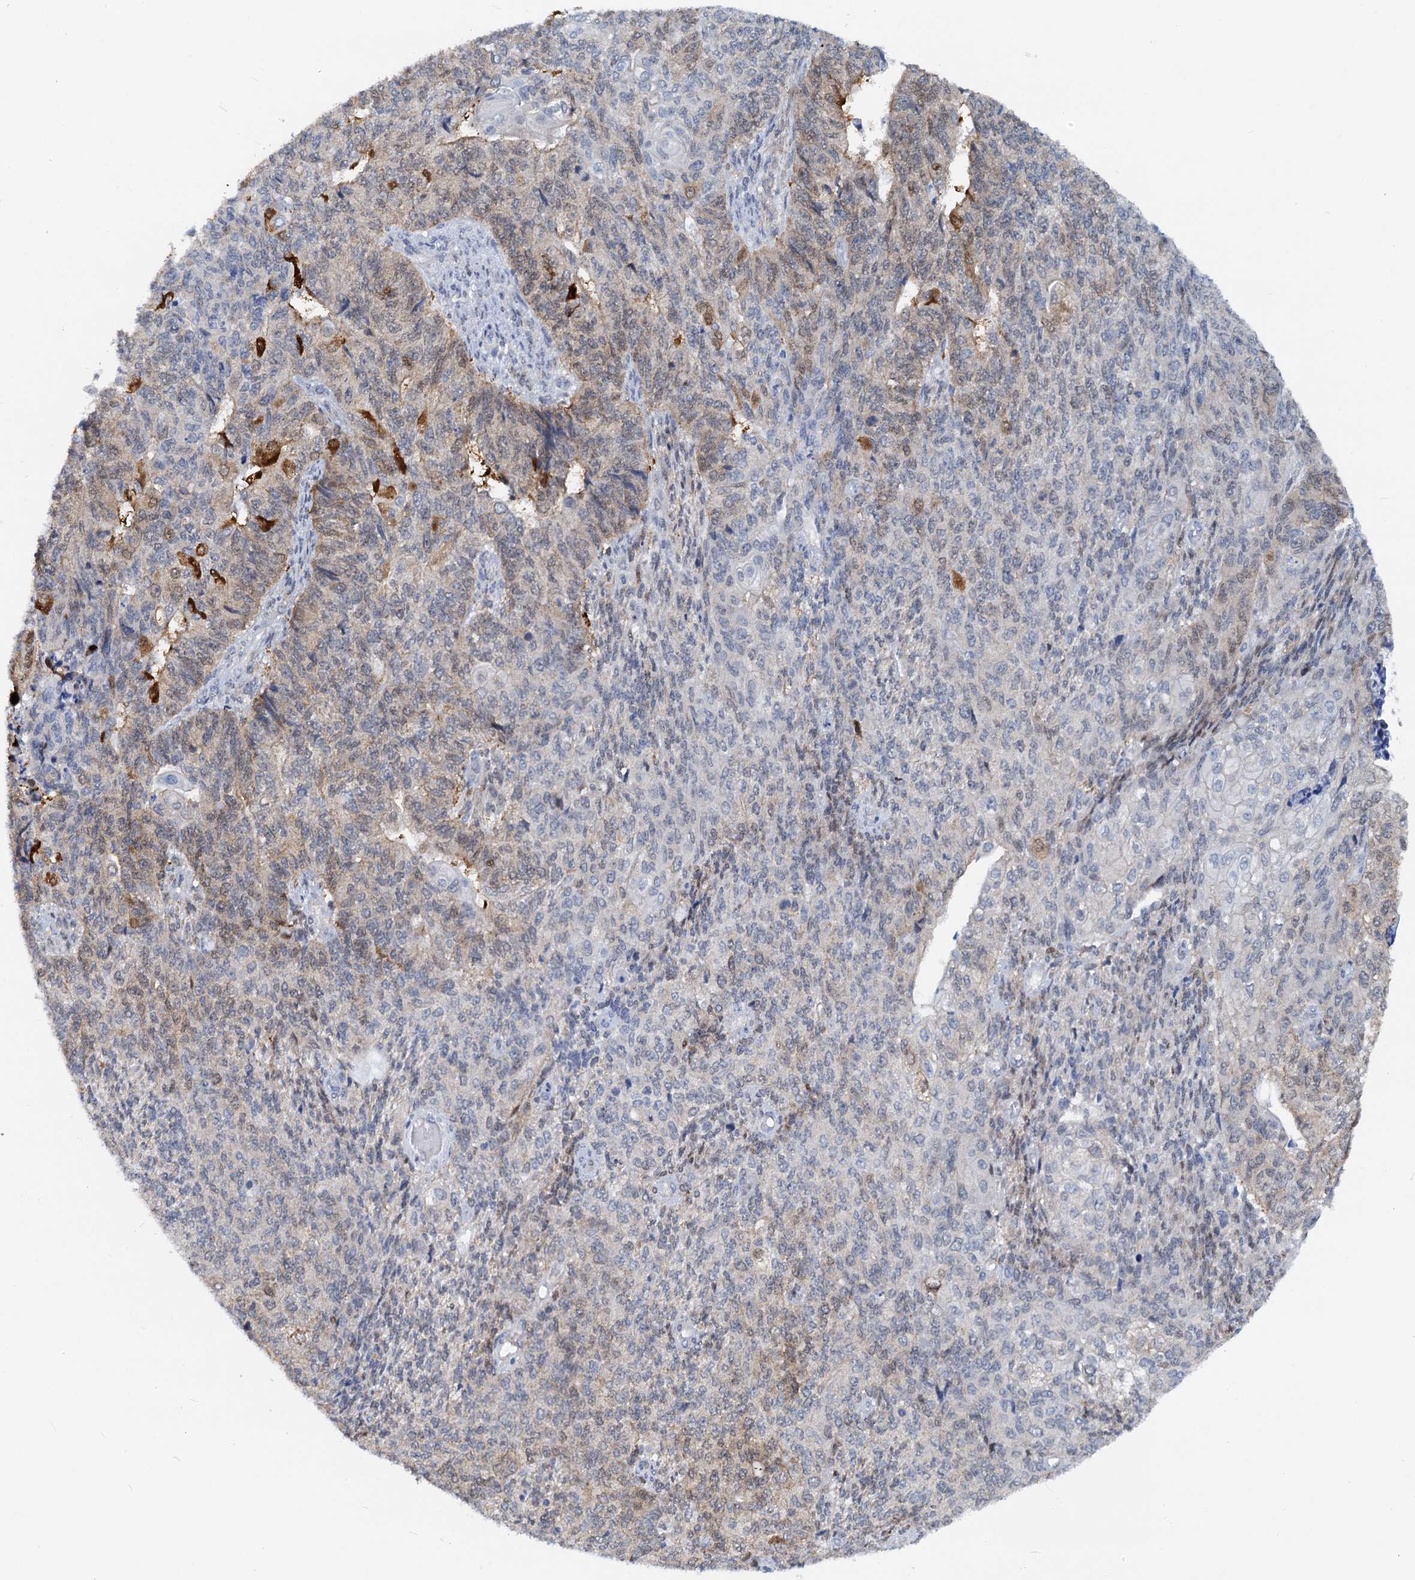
{"staining": {"intensity": "strong", "quantity": "<25%", "location": "cytoplasmic/membranous,nuclear"}, "tissue": "endometrial cancer", "cell_type": "Tumor cells", "image_type": "cancer", "snomed": [{"axis": "morphology", "description": "Adenocarcinoma, NOS"}, {"axis": "topography", "description": "Endometrium"}], "caption": "Immunohistochemistry (IHC) (DAB) staining of human endometrial cancer demonstrates strong cytoplasmic/membranous and nuclear protein staining in approximately <25% of tumor cells. (Brightfield microscopy of DAB IHC at high magnification).", "gene": "PTGES3", "patient": {"sex": "female", "age": 32}}